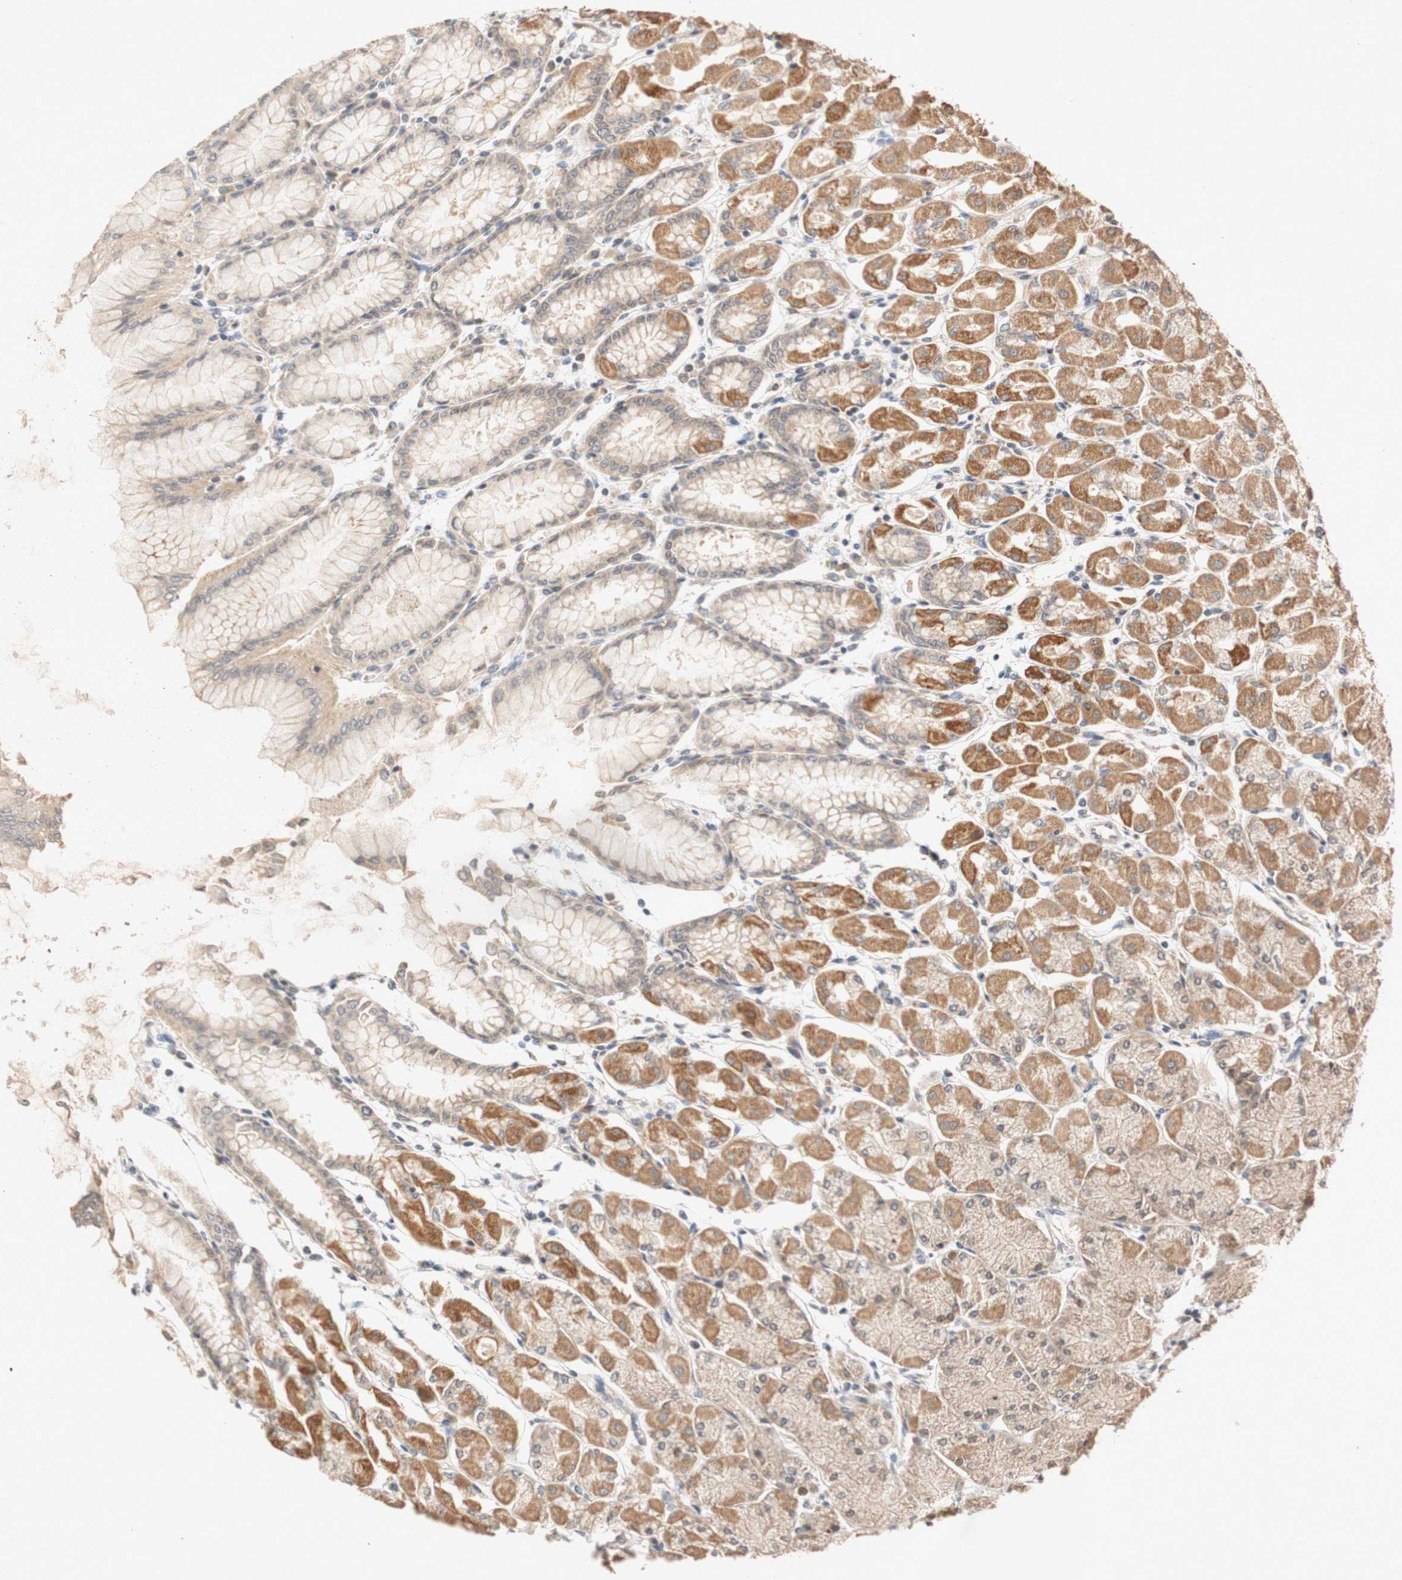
{"staining": {"intensity": "moderate", "quantity": ">75%", "location": "cytoplasmic/membranous"}, "tissue": "stomach", "cell_type": "Glandular cells", "image_type": "normal", "snomed": [{"axis": "morphology", "description": "Normal tissue, NOS"}, {"axis": "topography", "description": "Stomach, upper"}], "caption": "Protein expression by immunohistochemistry displays moderate cytoplasmic/membranous positivity in about >75% of glandular cells in normal stomach.", "gene": "PIN1", "patient": {"sex": "female", "age": 56}}